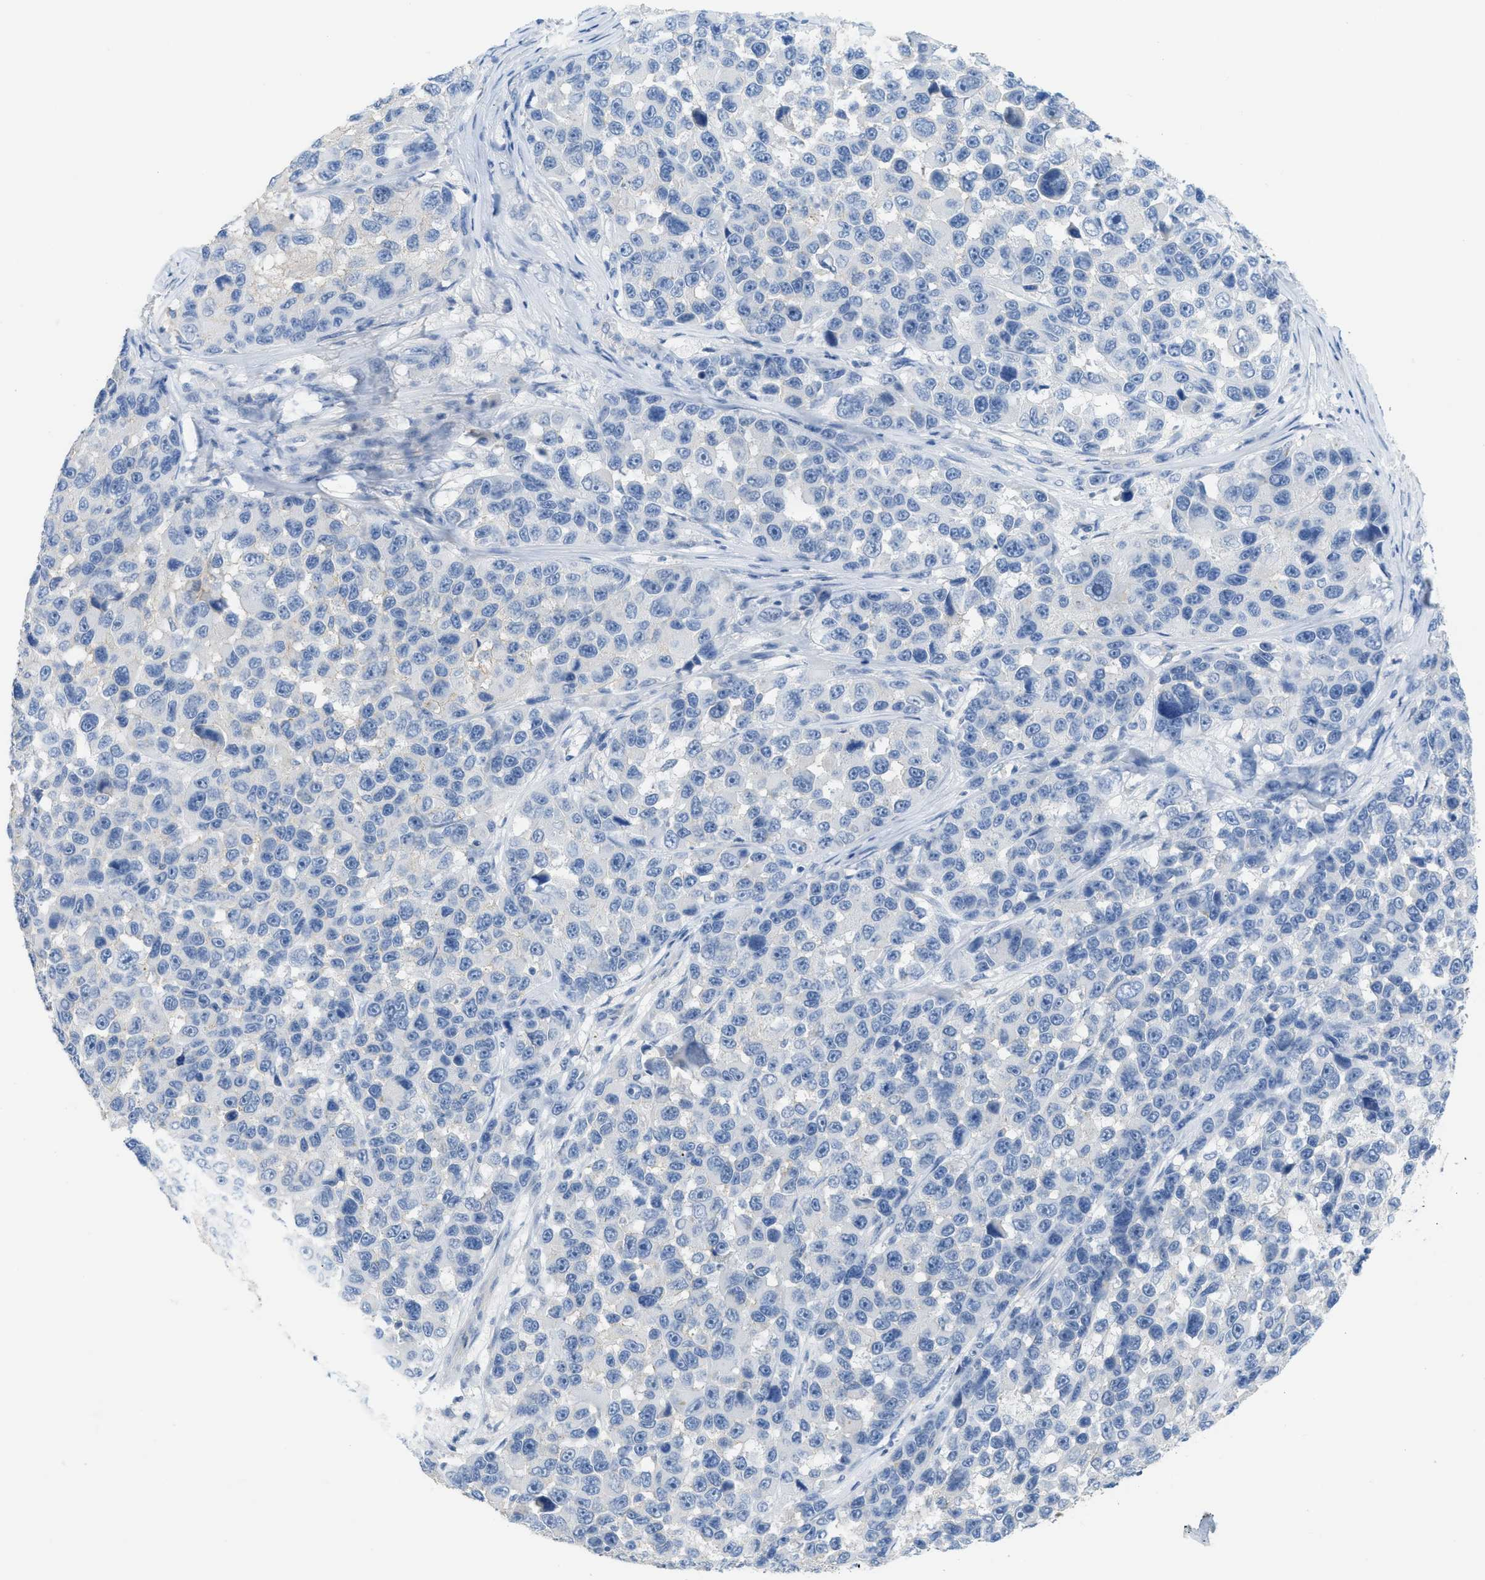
{"staining": {"intensity": "negative", "quantity": "none", "location": "none"}, "tissue": "melanoma", "cell_type": "Tumor cells", "image_type": "cancer", "snomed": [{"axis": "morphology", "description": "Malignant melanoma, NOS"}, {"axis": "topography", "description": "Skin"}], "caption": "Immunohistochemistry image of malignant melanoma stained for a protein (brown), which demonstrates no positivity in tumor cells.", "gene": "CNNM4", "patient": {"sex": "male", "age": 53}}